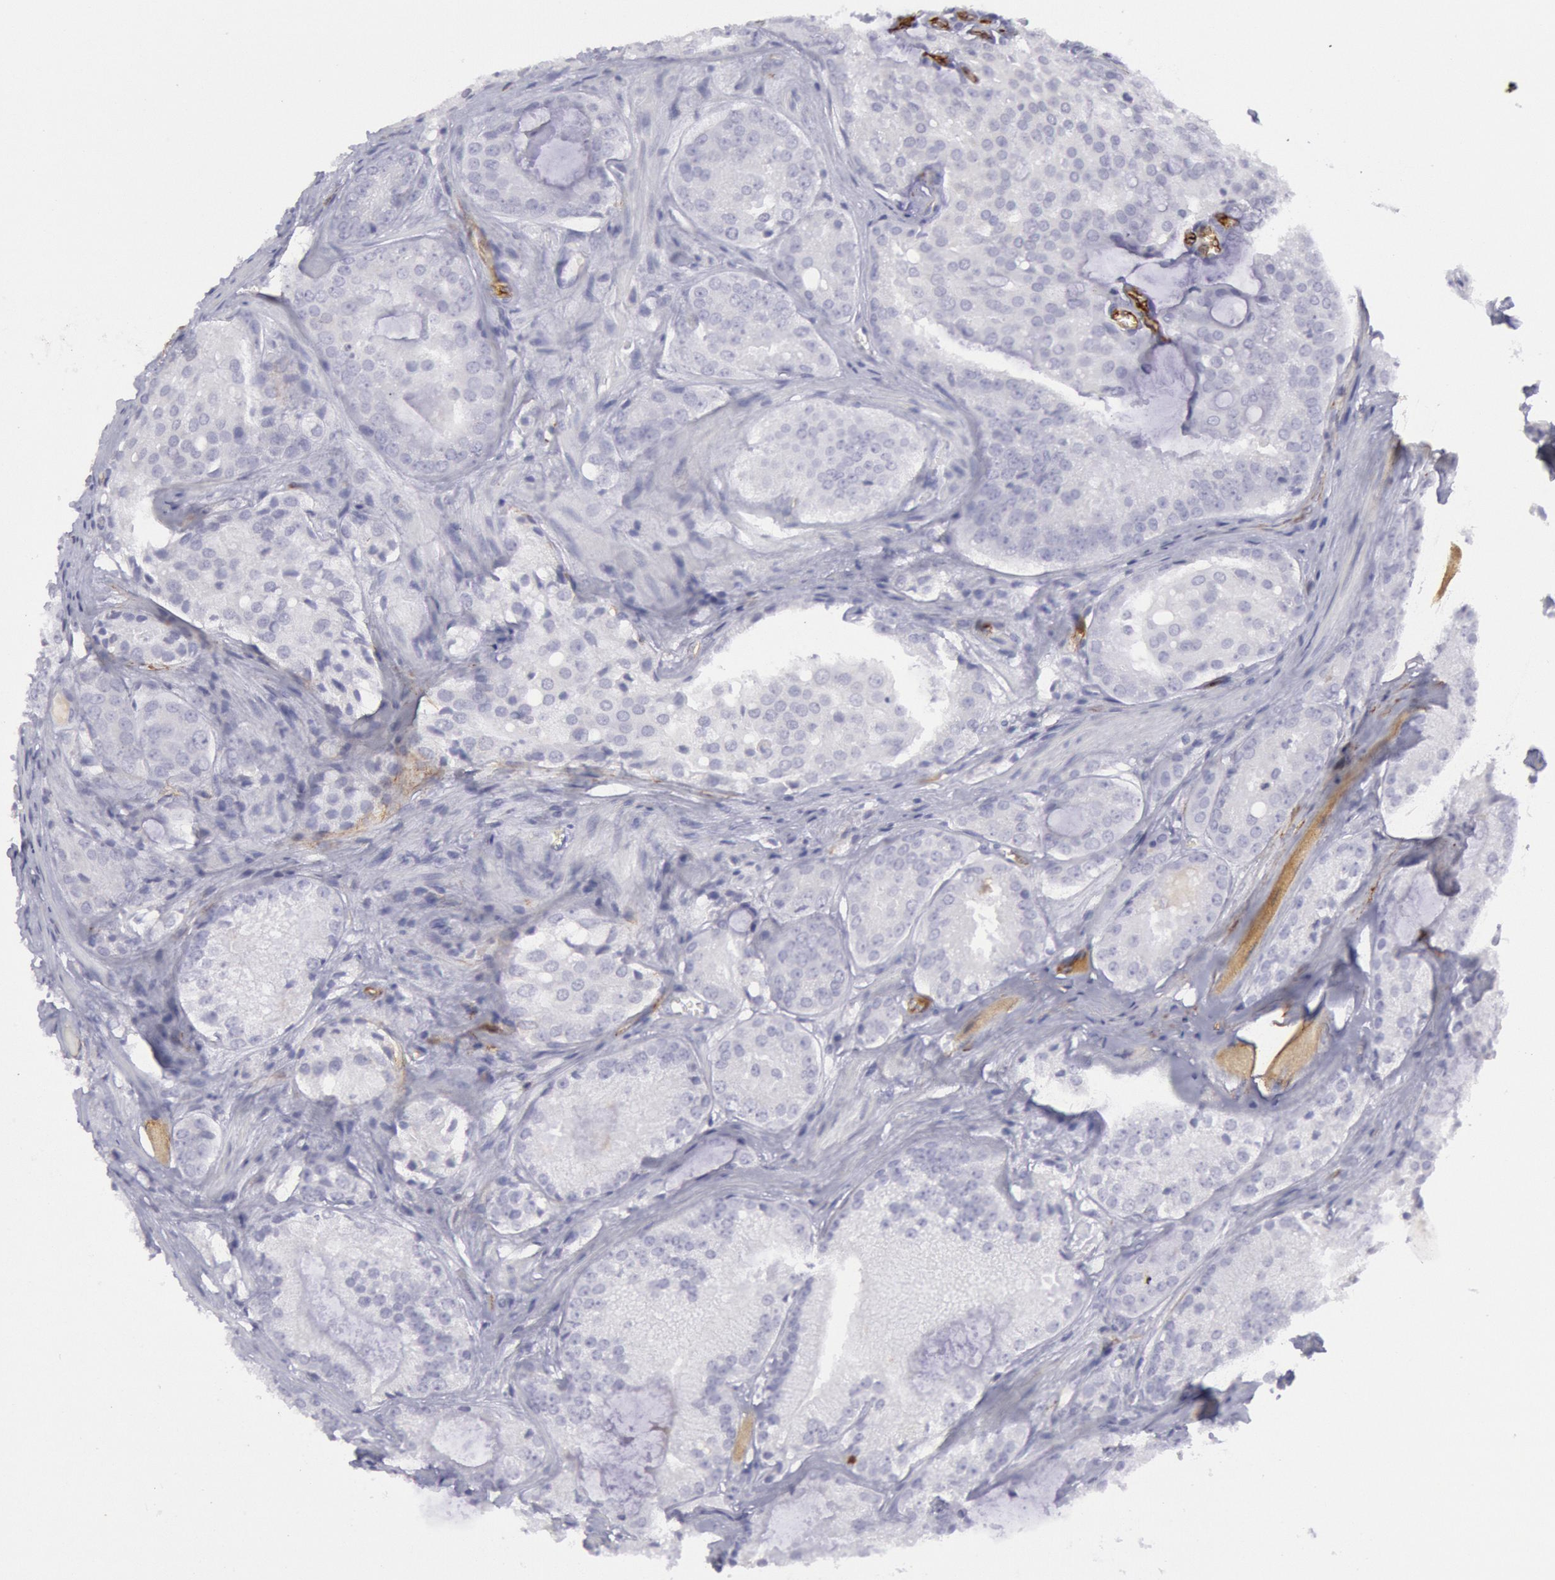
{"staining": {"intensity": "negative", "quantity": "none", "location": "none"}, "tissue": "prostate cancer", "cell_type": "Tumor cells", "image_type": "cancer", "snomed": [{"axis": "morphology", "description": "Adenocarcinoma, Medium grade"}, {"axis": "topography", "description": "Prostate"}], "caption": "There is no significant positivity in tumor cells of prostate adenocarcinoma (medium-grade).", "gene": "CDH13", "patient": {"sex": "male", "age": 60}}